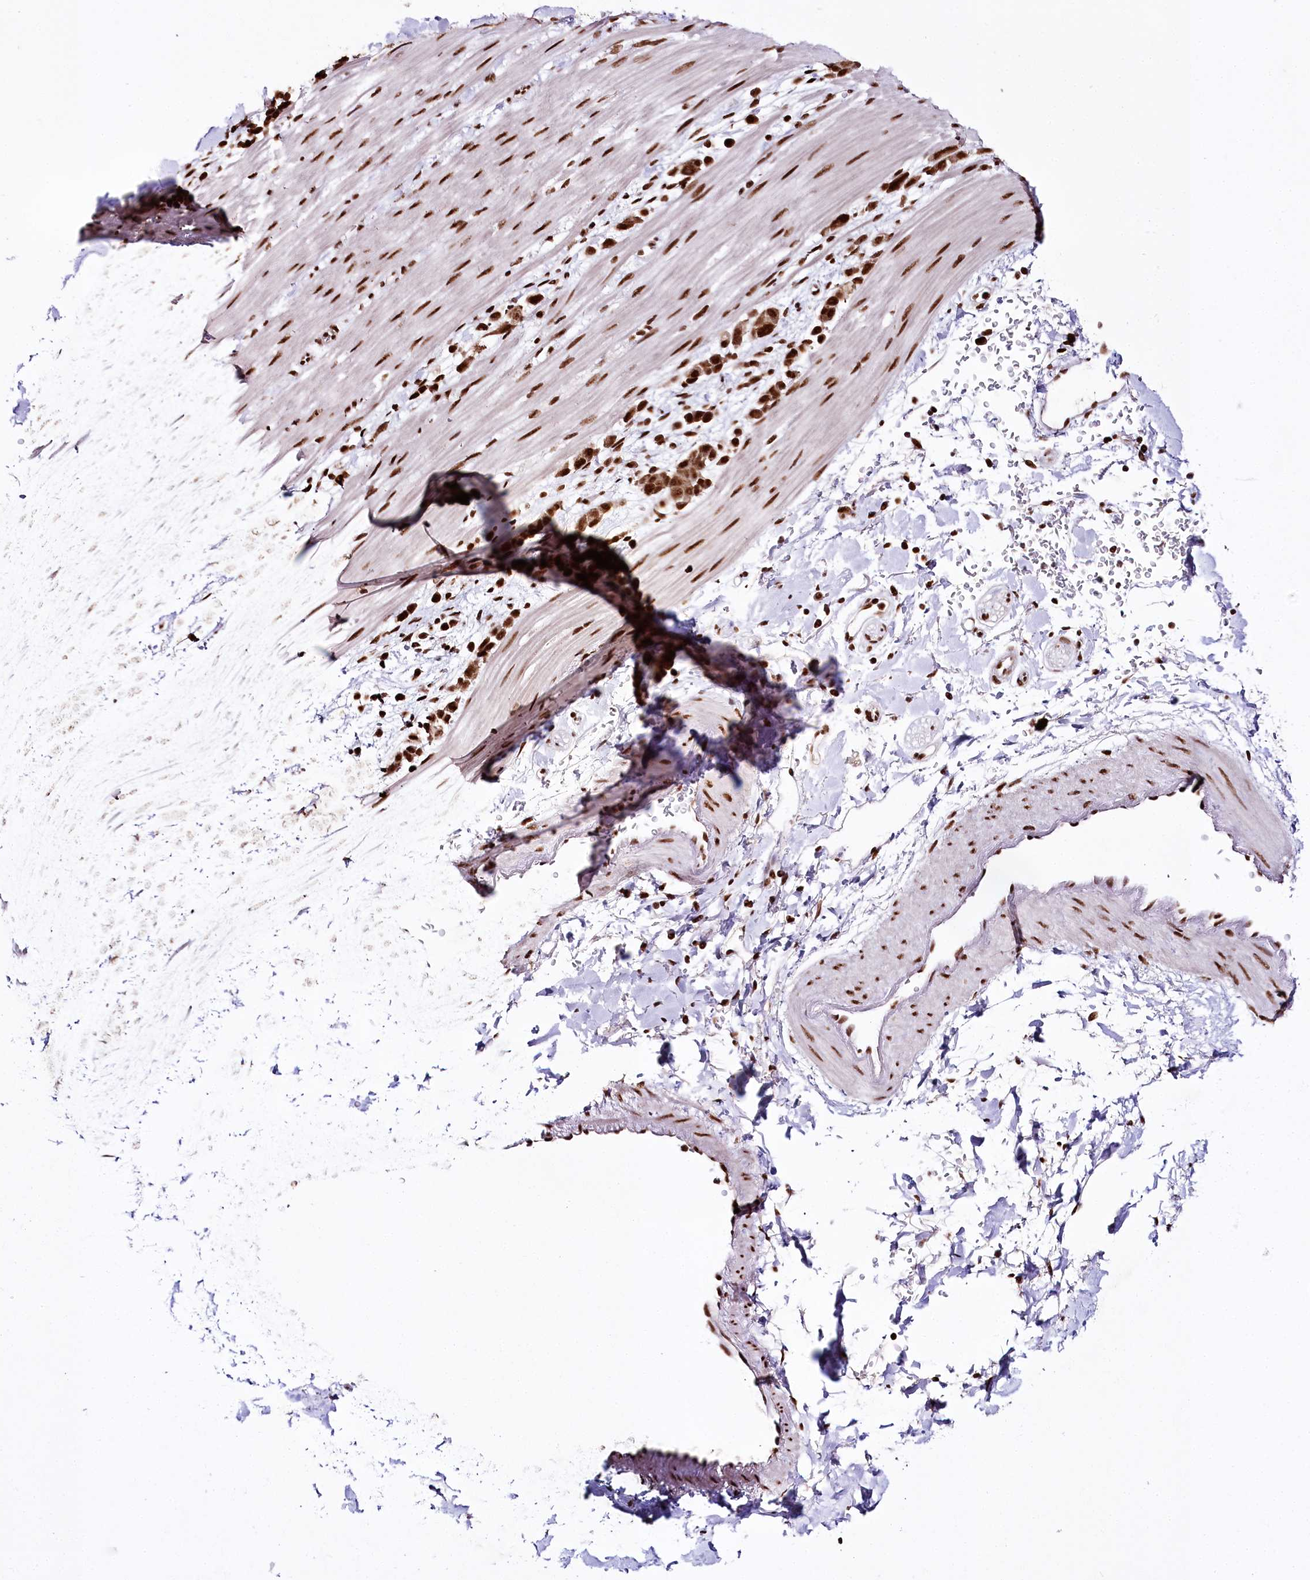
{"staining": {"intensity": "strong", "quantity": ">75%", "location": "nuclear"}, "tissue": "pancreatic cancer", "cell_type": "Tumor cells", "image_type": "cancer", "snomed": [{"axis": "morphology", "description": "Normal tissue, NOS"}, {"axis": "morphology", "description": "Adenocarcinoma, NOS"}, {"axis": "topography", "description": "Pancreas"}], "caption": "Immunohistochemistry (IHC) staining of adenocarcinoma (pancreatic), which shows high levels of strong nuclear positivity in approximately >75% of tumor cells indicating strong nuclear protein expression. The staining was performed using DAB (brown) for protein detection and nuclei were counterstained in hematoxylin (blue).", "gene": "SMARCE1", "patient": {"sex": "female", "age": 64}}